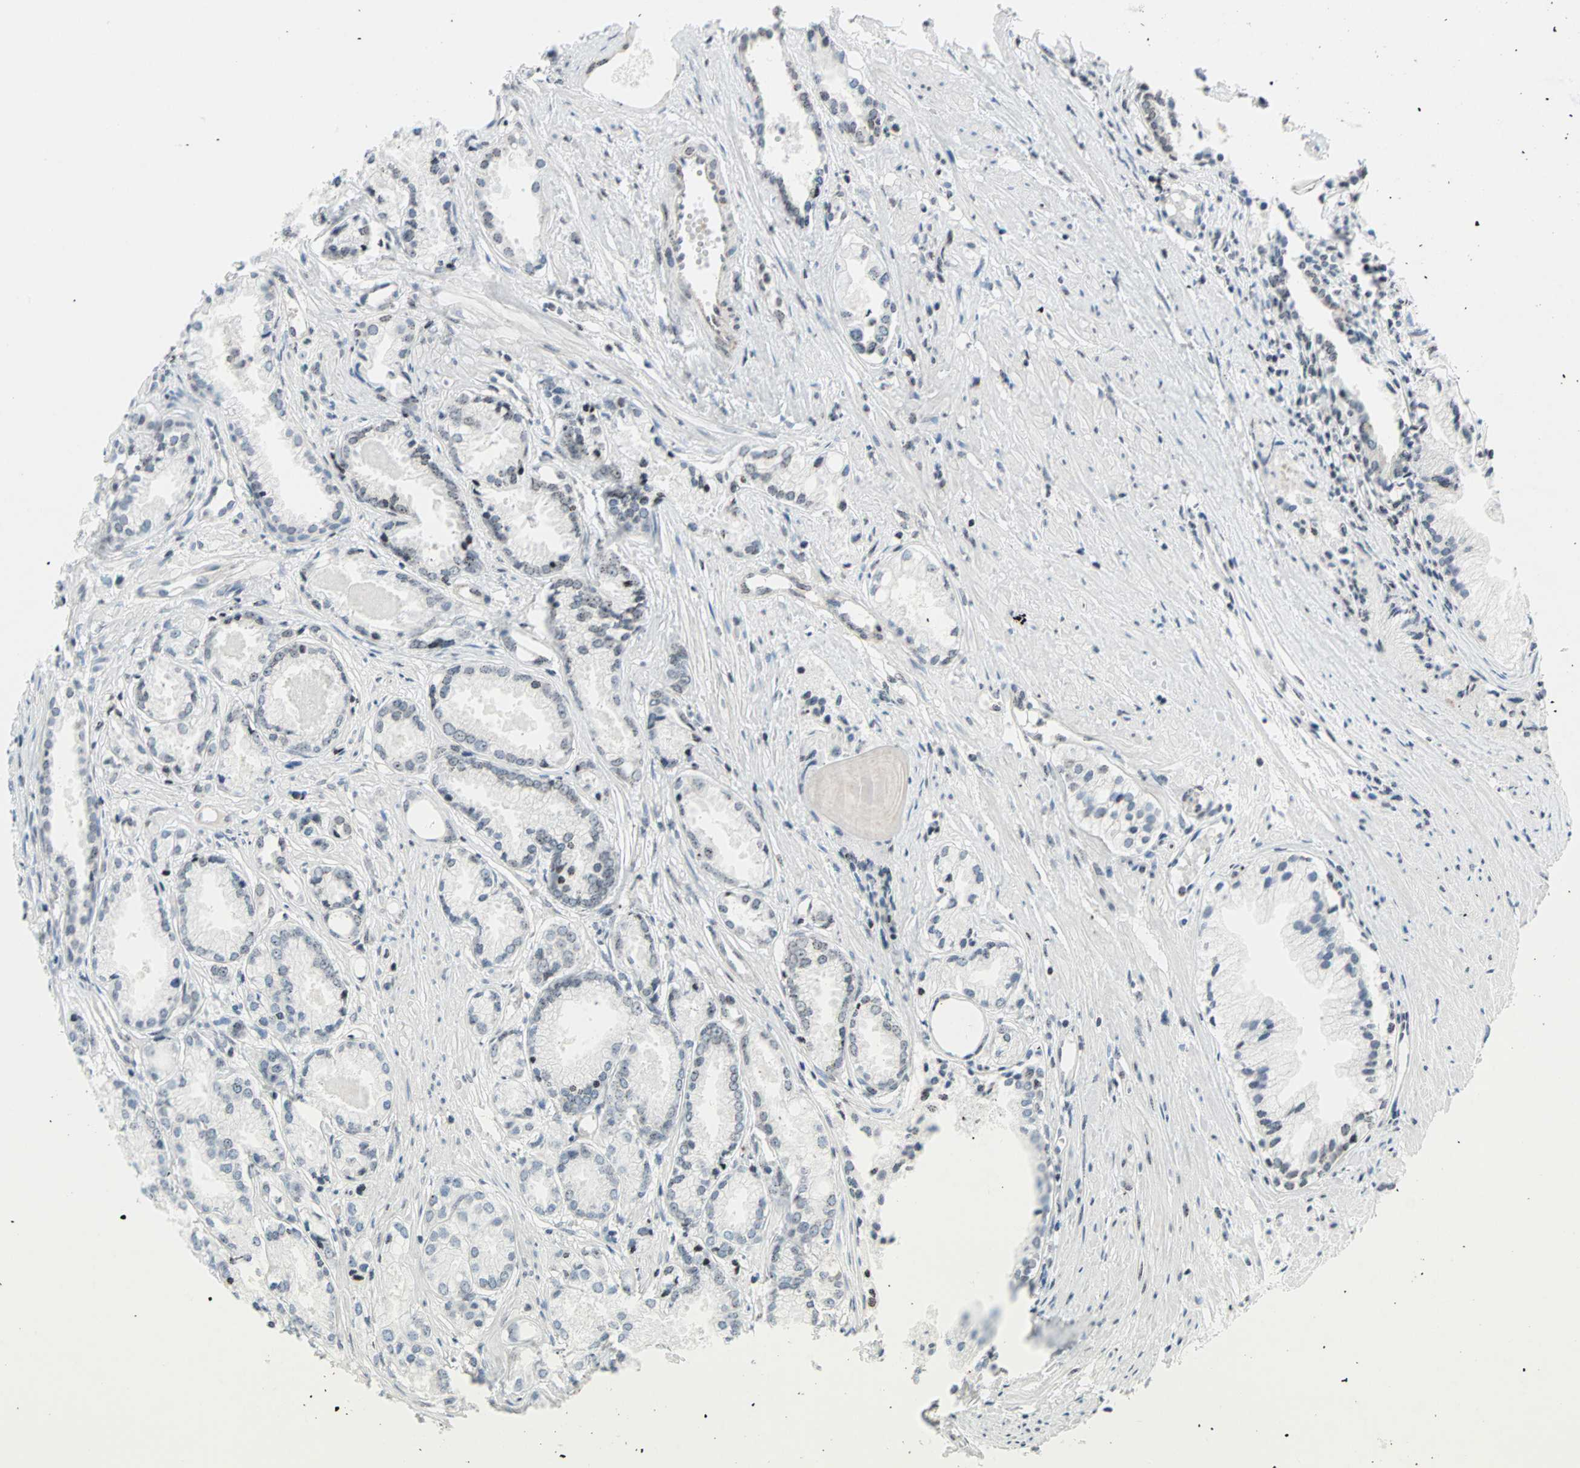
{"staining": {"intensity": "weak", "quantity": "25%-75%", "location": "nuclear"}, "tissue": "prostate cancer", "cell_type": "Tumor cells", "image_type": "cancer", "snomed": [{"axis": "morphology", "description": "Adenocarcinoma, Low grade"}, {"axis": "topography", "description": "Prostate"}], "caption": "Immunohistochemistry of human prostate cancer shows low levels of weak nuclear positivity in about 25%-75% of tumor cells. The staining was performed using DAB to visualize the protein expression in brown, while the nuclei were stained in blue with hematoxylin (Magnification: 20x).", "gene": "CENPA", "patient": {"sex": "male", "age": 72}}